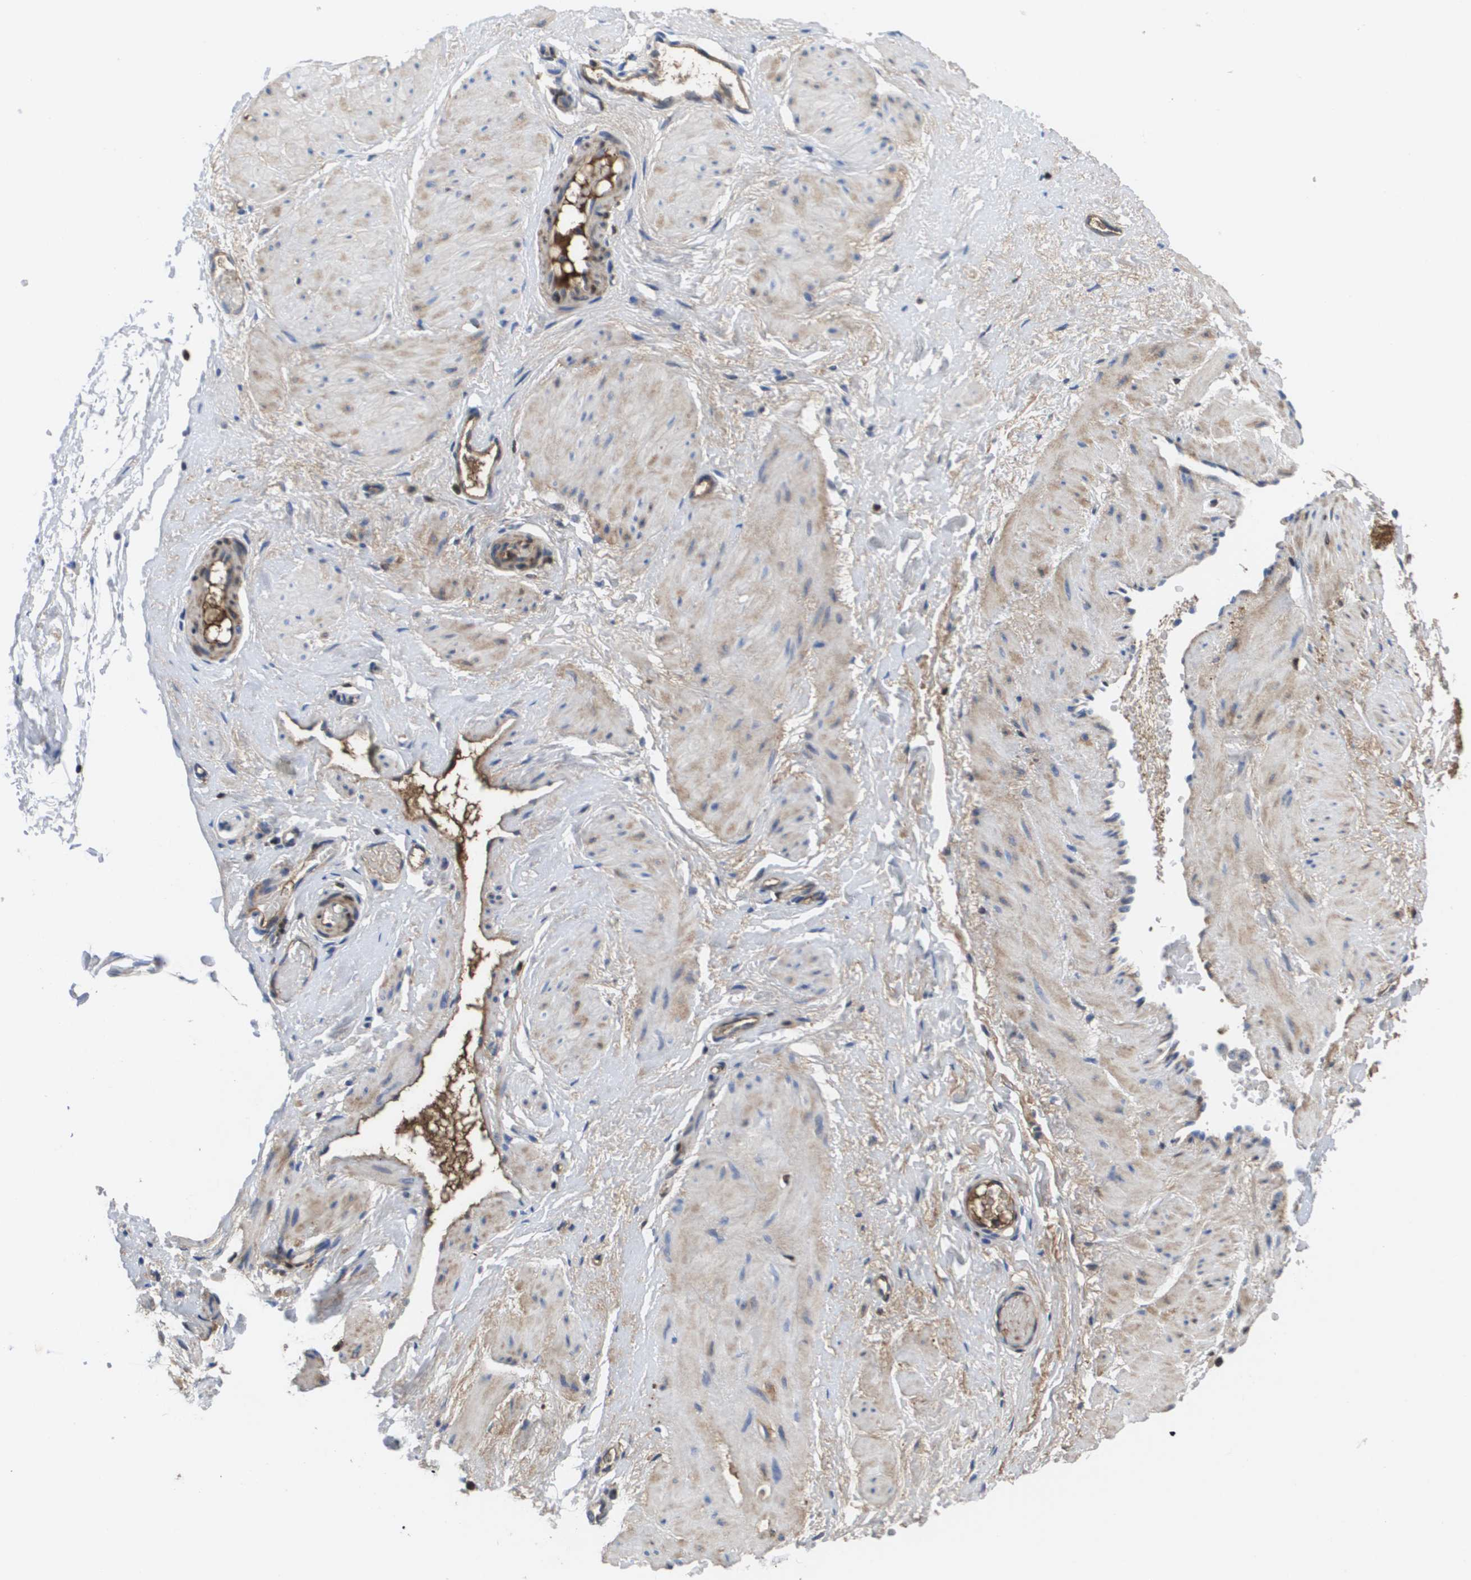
{"staining": {"intensity": "moderate", "quantity": ">75%", "location": "cytoplasmic/membranous"}, "tissue": "adipose tissue", "cell_type": "Adipocytes", "image_type": "normal", "snomed": [{"axis": "morphology", "description": "Normal tissue, NOS"}, {"axis": "topography", "description": "Soft tissue"}, {"axis": "topography", "description": "Vascular tissue"}], "caption": "Benign adipose tissue shows moderate cytoplasmic/membranous staining in approximately >75% of adipocytes, visualized by immunohistochemistry.", "gene": "SERPINC1", "patient": {"sex": "female", "age": 35}}